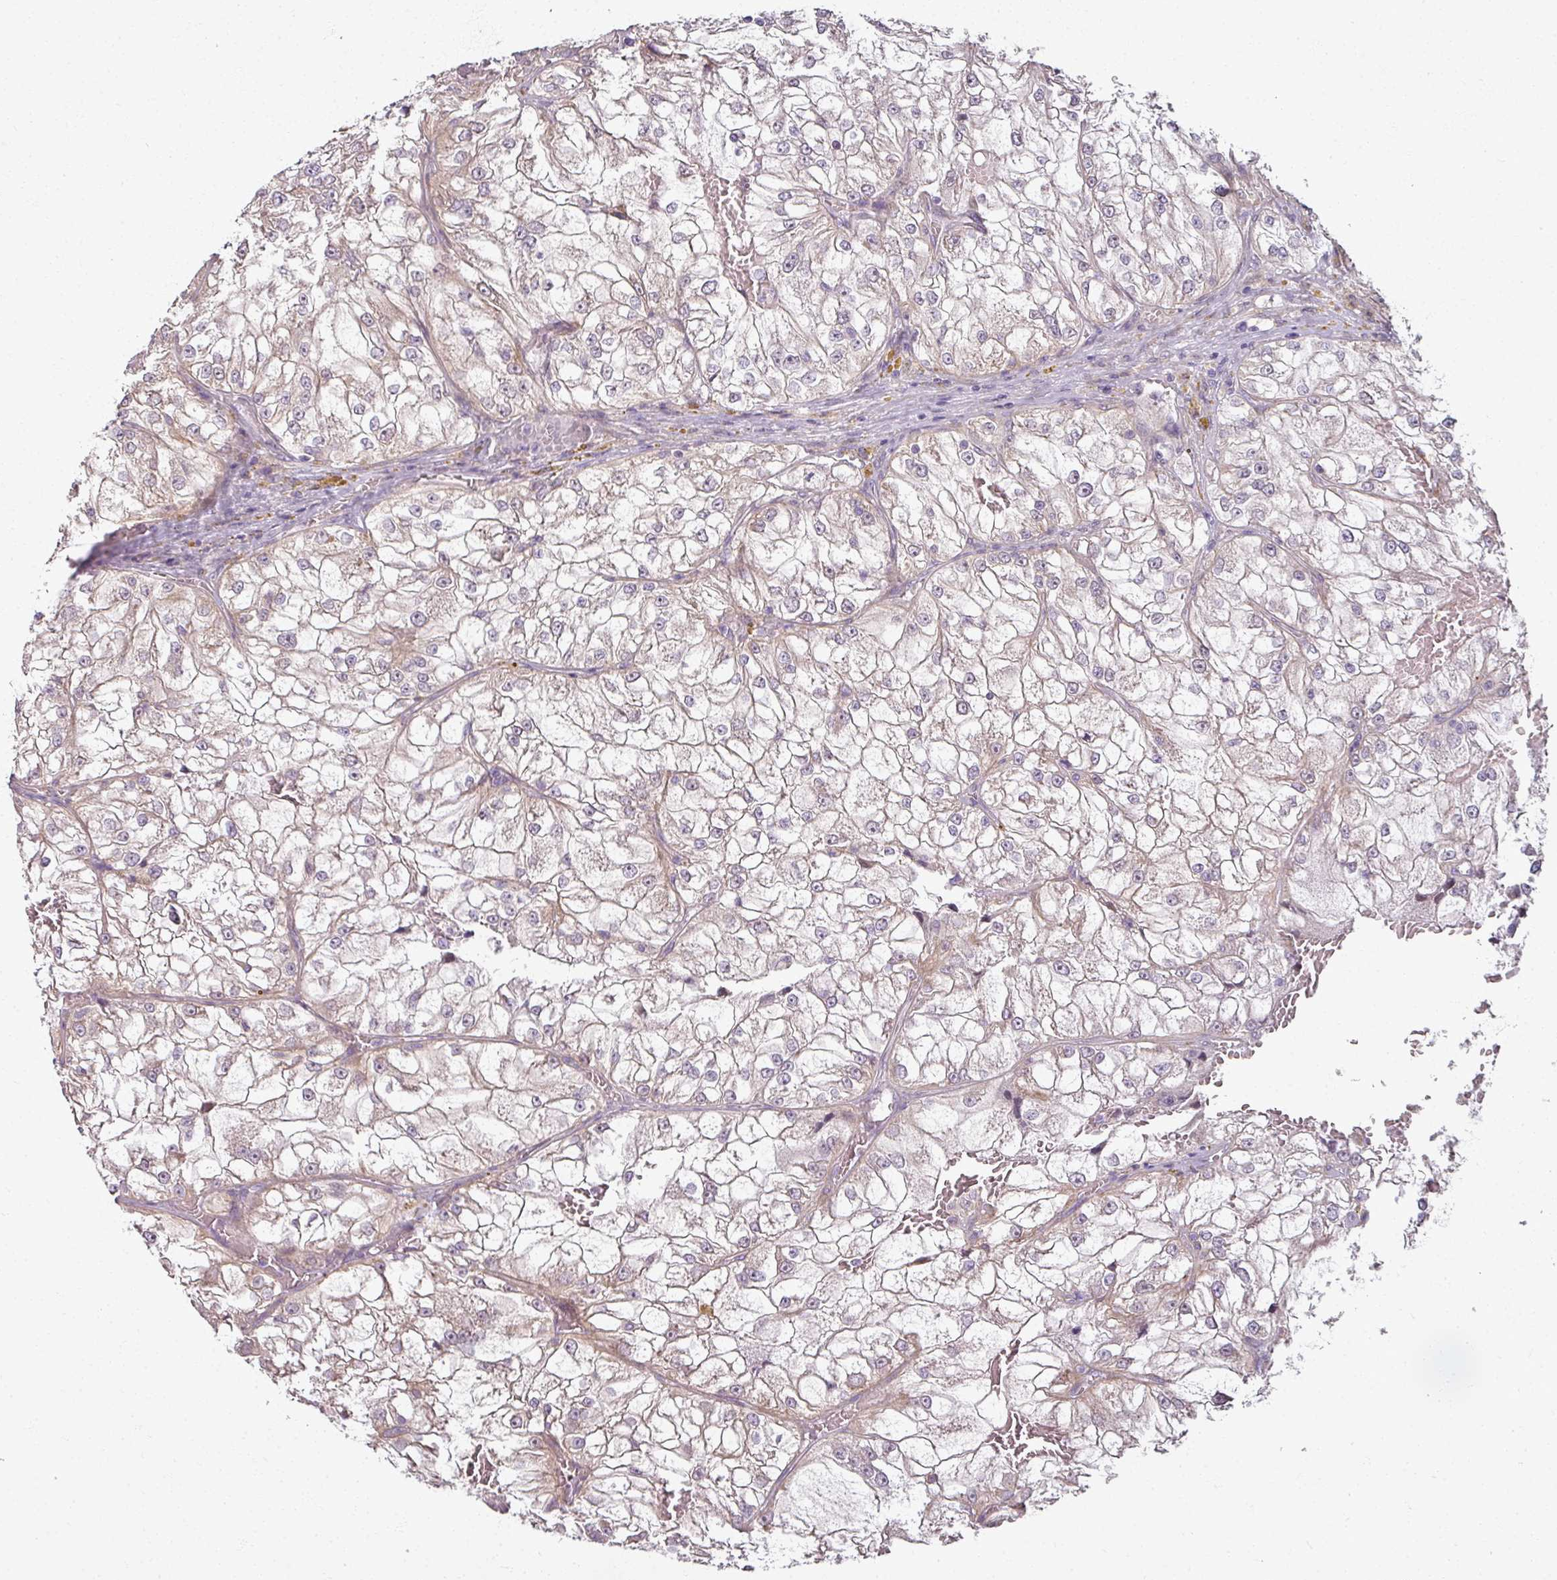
{"staining": {"intensity": "weak", "quantity": "25%-75%", "location": "cytoplasmic/membranous"}, "tissue": "renal cancer", "cell_type": "Tumor cells", "image_type": "cancer", "snomed": [{"axis": "morphology", "description": "Adenocarcinoma, NOS"}, {"axis": "topography", "description": "Kidney"}], "caption": "High-magnification brightfield microscopy of renal cancer stained with DAB (brown) and counterstained with hematoxylin (blue). tumor cells exhibit weak cytoplasmic/membranous staining is identified in about25%-75% of cells.", "gene": "MYMK", "patient": {"sex": "female", "age": 72}}